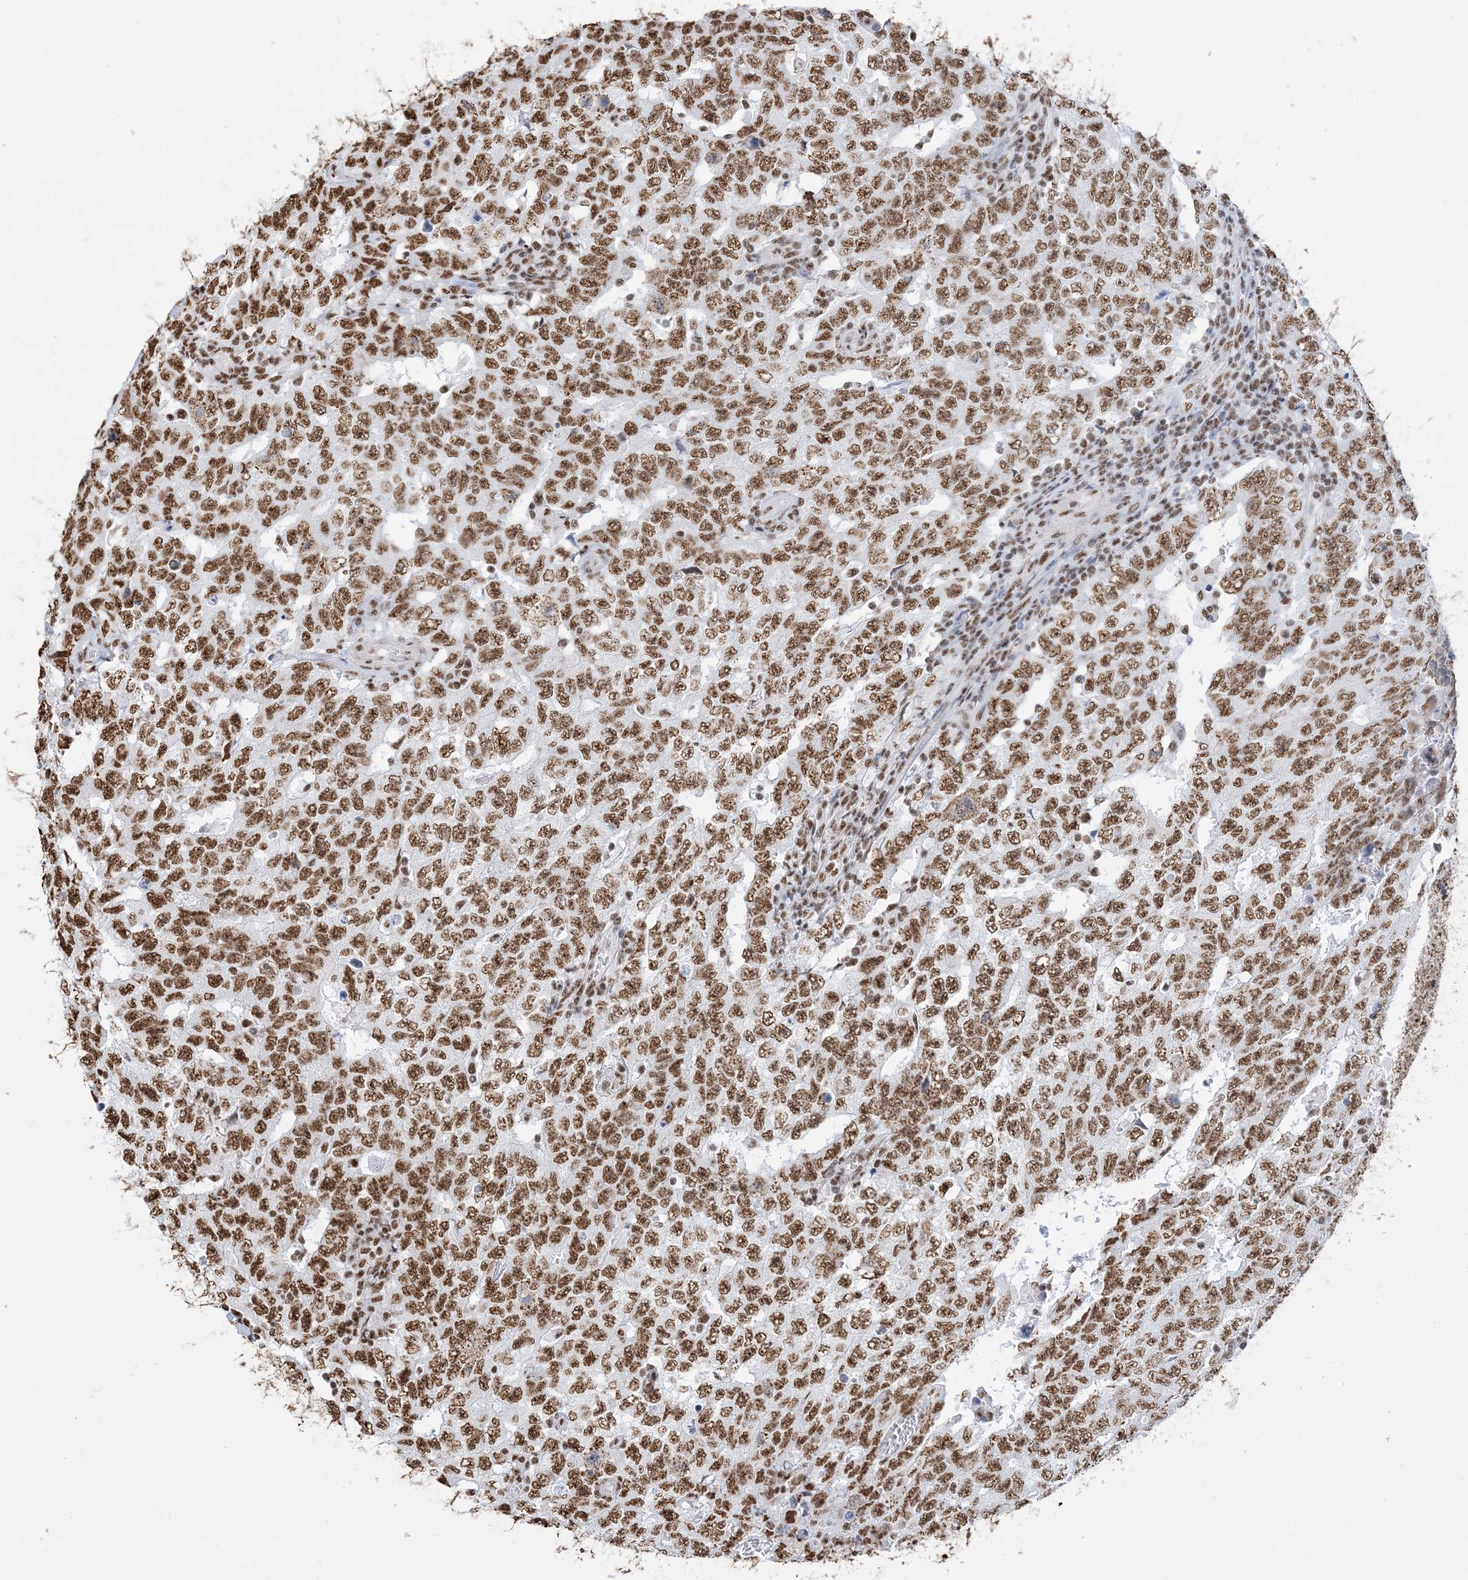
{"staining": {"intensity": "strong", "quantity": ">75%", "location": "nuclear"}, "tissue": "testis cancer", "cell_type": "Tumor cells", "image_type": "cancer", "snomed": [{"axis": "morphology", "description": "Carcinoma, Embryonal, NOS"}, {"axis": "topography", "description": "Testis"}], "caption": "IHC photomicrograph of neoplastic tissue: testis embryonal carcinoma stained using IHC exhibits high levels of strong protein expression localized specifically in the nuclear of tumor cells, appearing as a nuclear brown color.", "gene": "ZNF792", "patient": {"sex": "male", "age": 26}}